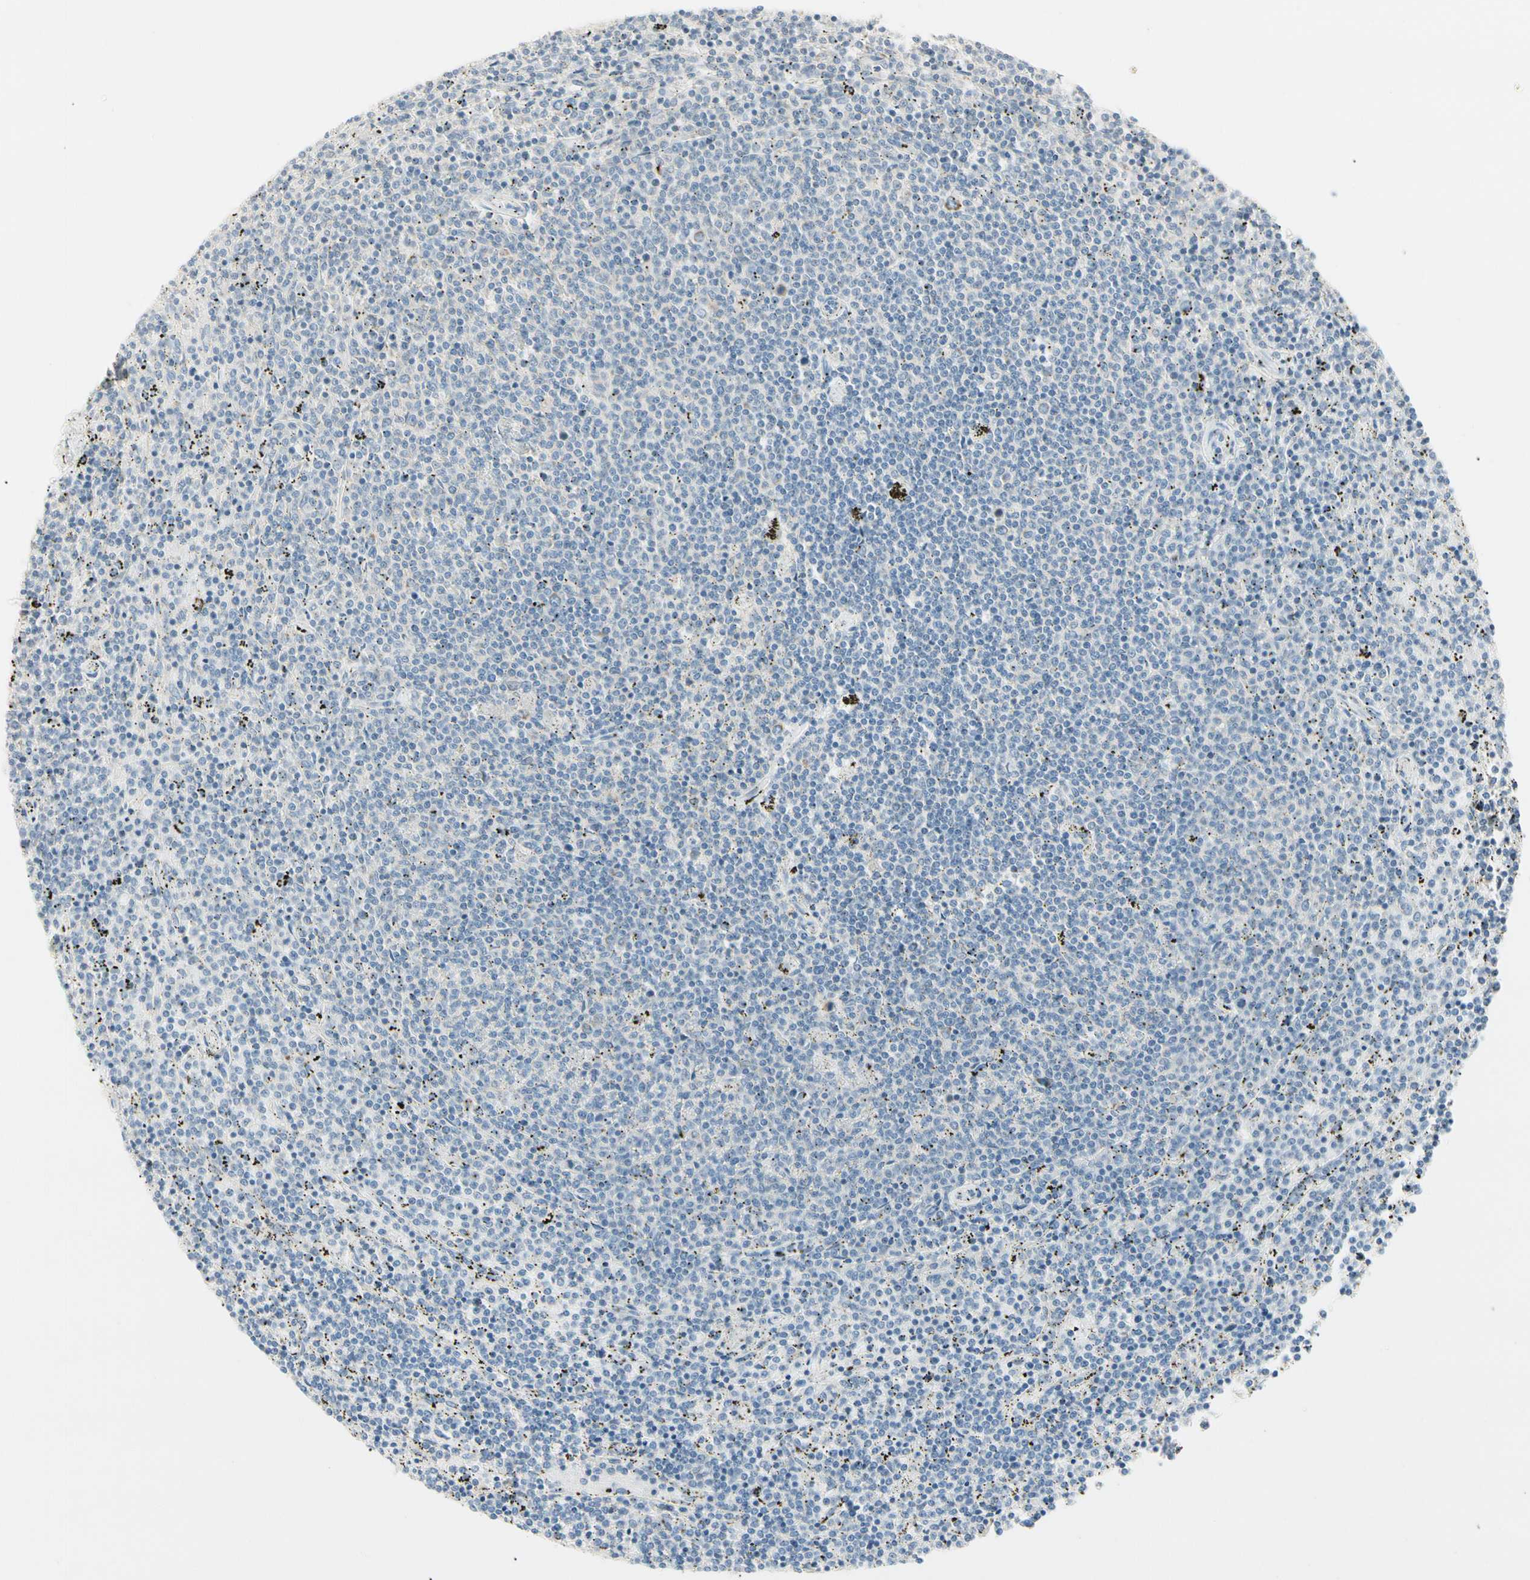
{"staining": {"intensity": "negative", "quantity": "none", "location": "none"}, "tissue": "lymphoma", "cell_type": "Tumor cells", "image_type": "cancer", "snomed": [{"axis": "morphology", "description": "Malignant lymphoma, non-Hodgkin's type, Low grade"}, {"axis": "topography", "description": "Spleen"}], "caption": "The histopathology image reveals no significant staining in tumor cells of low-grade malignant lymphoma, non-Hodgkin's type.", "gene": "ALDH18A1", "patient": {"sex": "female", "age": 50}}